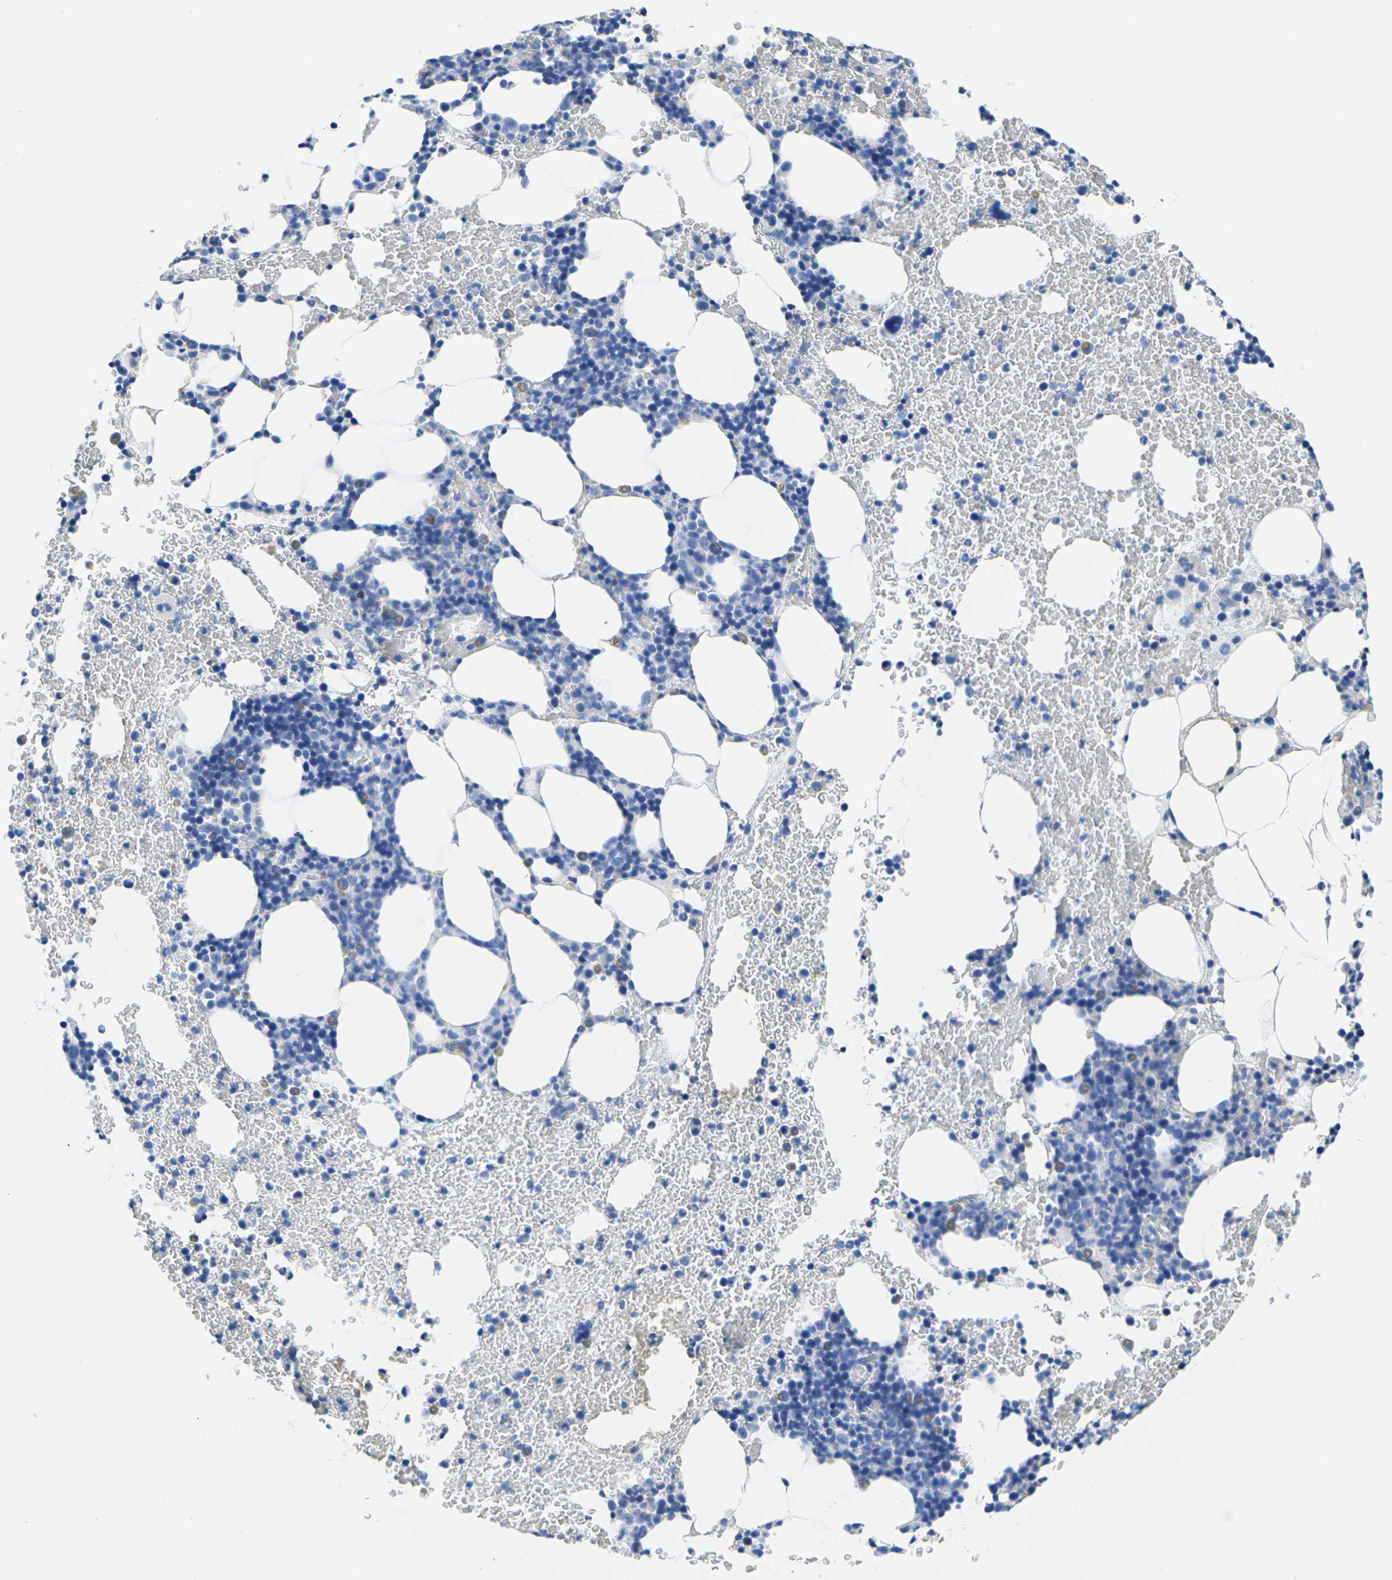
{"staining": {"intensity": "negative", "quantity": "none", "location": "none"}, "tissue": "bone marrow", "cell_type": "Hematopoietic cells", "image_type": "normal", "snomed": [{"axis": "morphology", "description": "Normal tissue, NOS"}, {"axis": "morphology", "description": "Inflammation, NOS"}, {"axis": "topography", "description": "Bone marrow"}], "caption": "Hematopoietic cells are negative for brown protein staining in benign bone marrow. (Brightfield microscopy of DAB (3,3'-diaminobenzidine) immunohistochemistry (IHC) at high magnification).", "gene": "CNN1", "patient": {"sex": "female", "age": 70}}